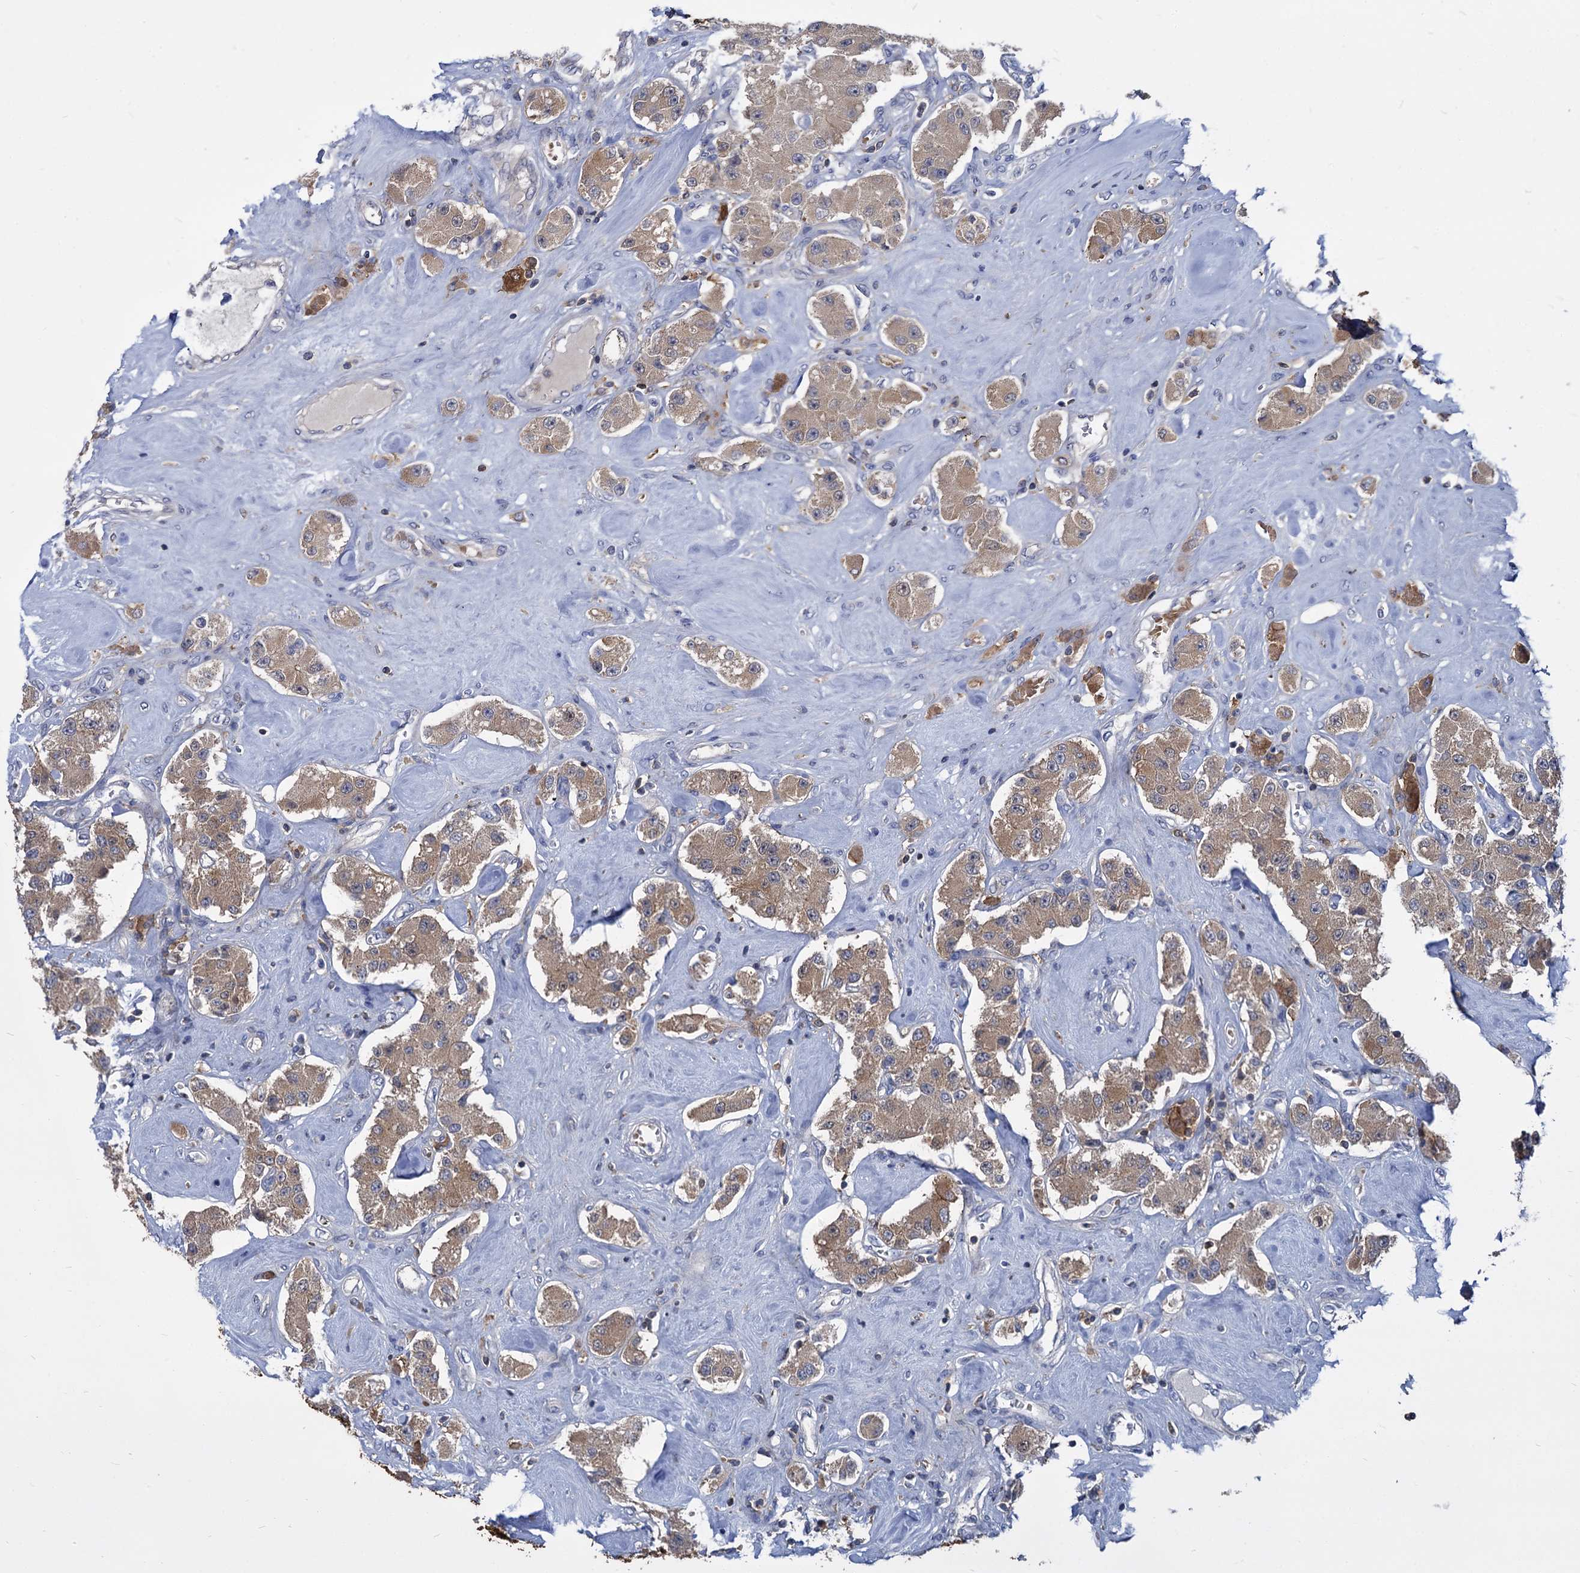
{"staining": {"intensity": "moderate", "quantity": ">75%", "location": "cytoplasmic/membranous"}, "tissue": "carcinoid", "cell_type": "Tumor cells", "image_type": "cancer", "snomed": [{"axis": "morphology", "description": "Carcinoid, malignant, NOS"}, {"axis": "topography", "description": "Pancreas"}], "caption": "IHC (DAB (3,3'-diaminobenzidine)) staining of human carcinoid exhibits moderate cytoplasmic/membranous protein expression in about >75% of tumor cells.", "gene": "GCLC", "patient": {"sex": "male", "age": 41}}